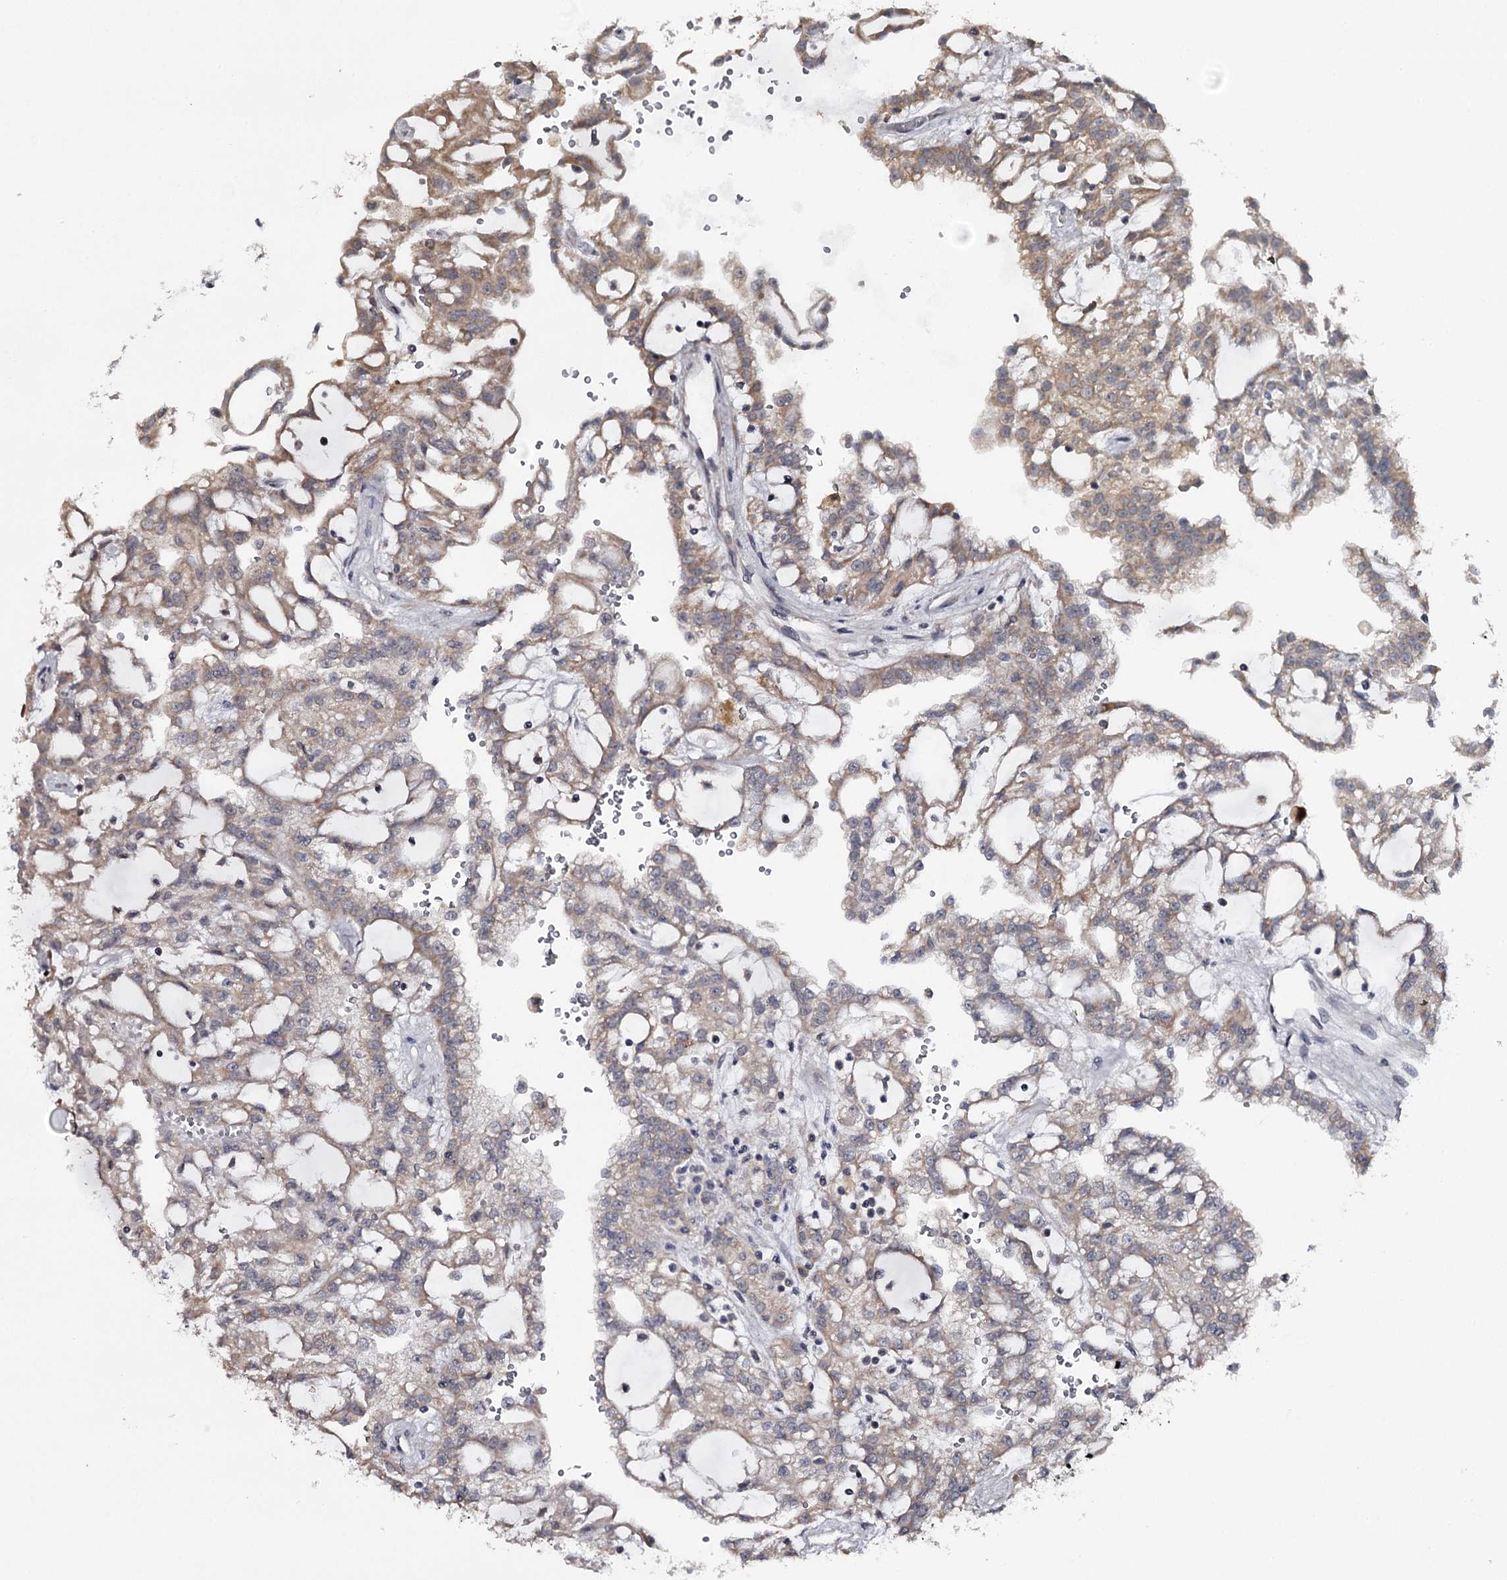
{"staining": {"intensity": "weak", "quantity": "25%-75%", "location": "cytoplasmic/membranous"}, "tissue": "renal cancer", "cell_type": "Tumor cells", "image_type": "cancer", "snomed": [{"axis": "morphology", "description": "Adenocarcinoma, NOS"}, {"axis": "topography", "description": "Kidney"}], "caption": "This histopathology image reveals IHC staining of human renal cancer (adenocarcinoma), with low weak cytoplasmic/membranous positivity in approximately 25%-75% of tumor cells.", "gene": "GTSF1", "patient": {"sex": "male", "age": 63}}